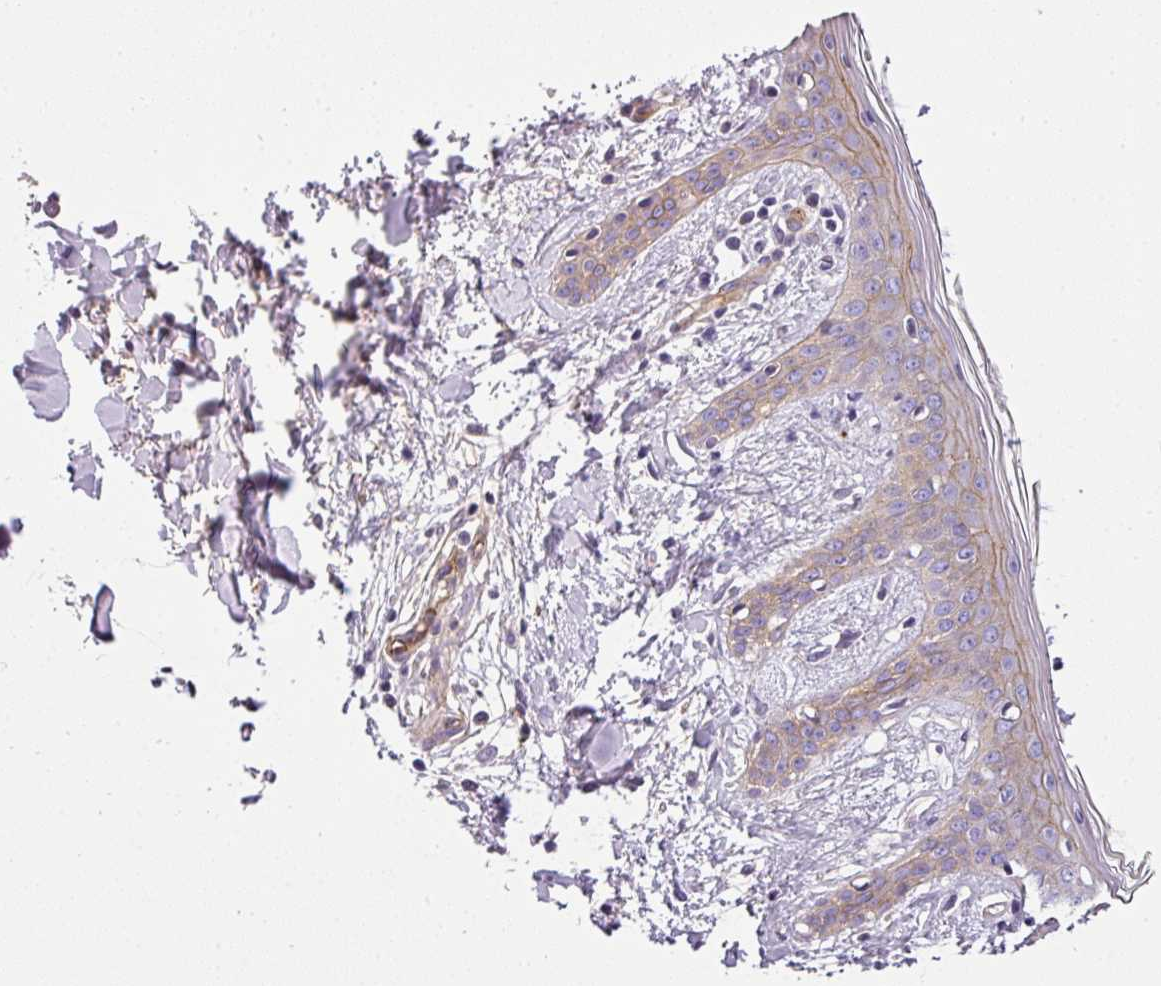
{"staining": {"intensity": "negative", "quantity": "none", "location": "none"}, "tissue": "skin", "cell_type": "Fibroblasts", "image_type": "normal", "snomed": [{"axis": "morphology", "description": "Normal tissue, NOS"}, {"axis": "topography", "description": "Skin"}], "caption": "The histopathology image shows no significant expression in fibroblasts of skin.", "gene": "OR11H4", "patient": {"sex": "female", "age": 34}}